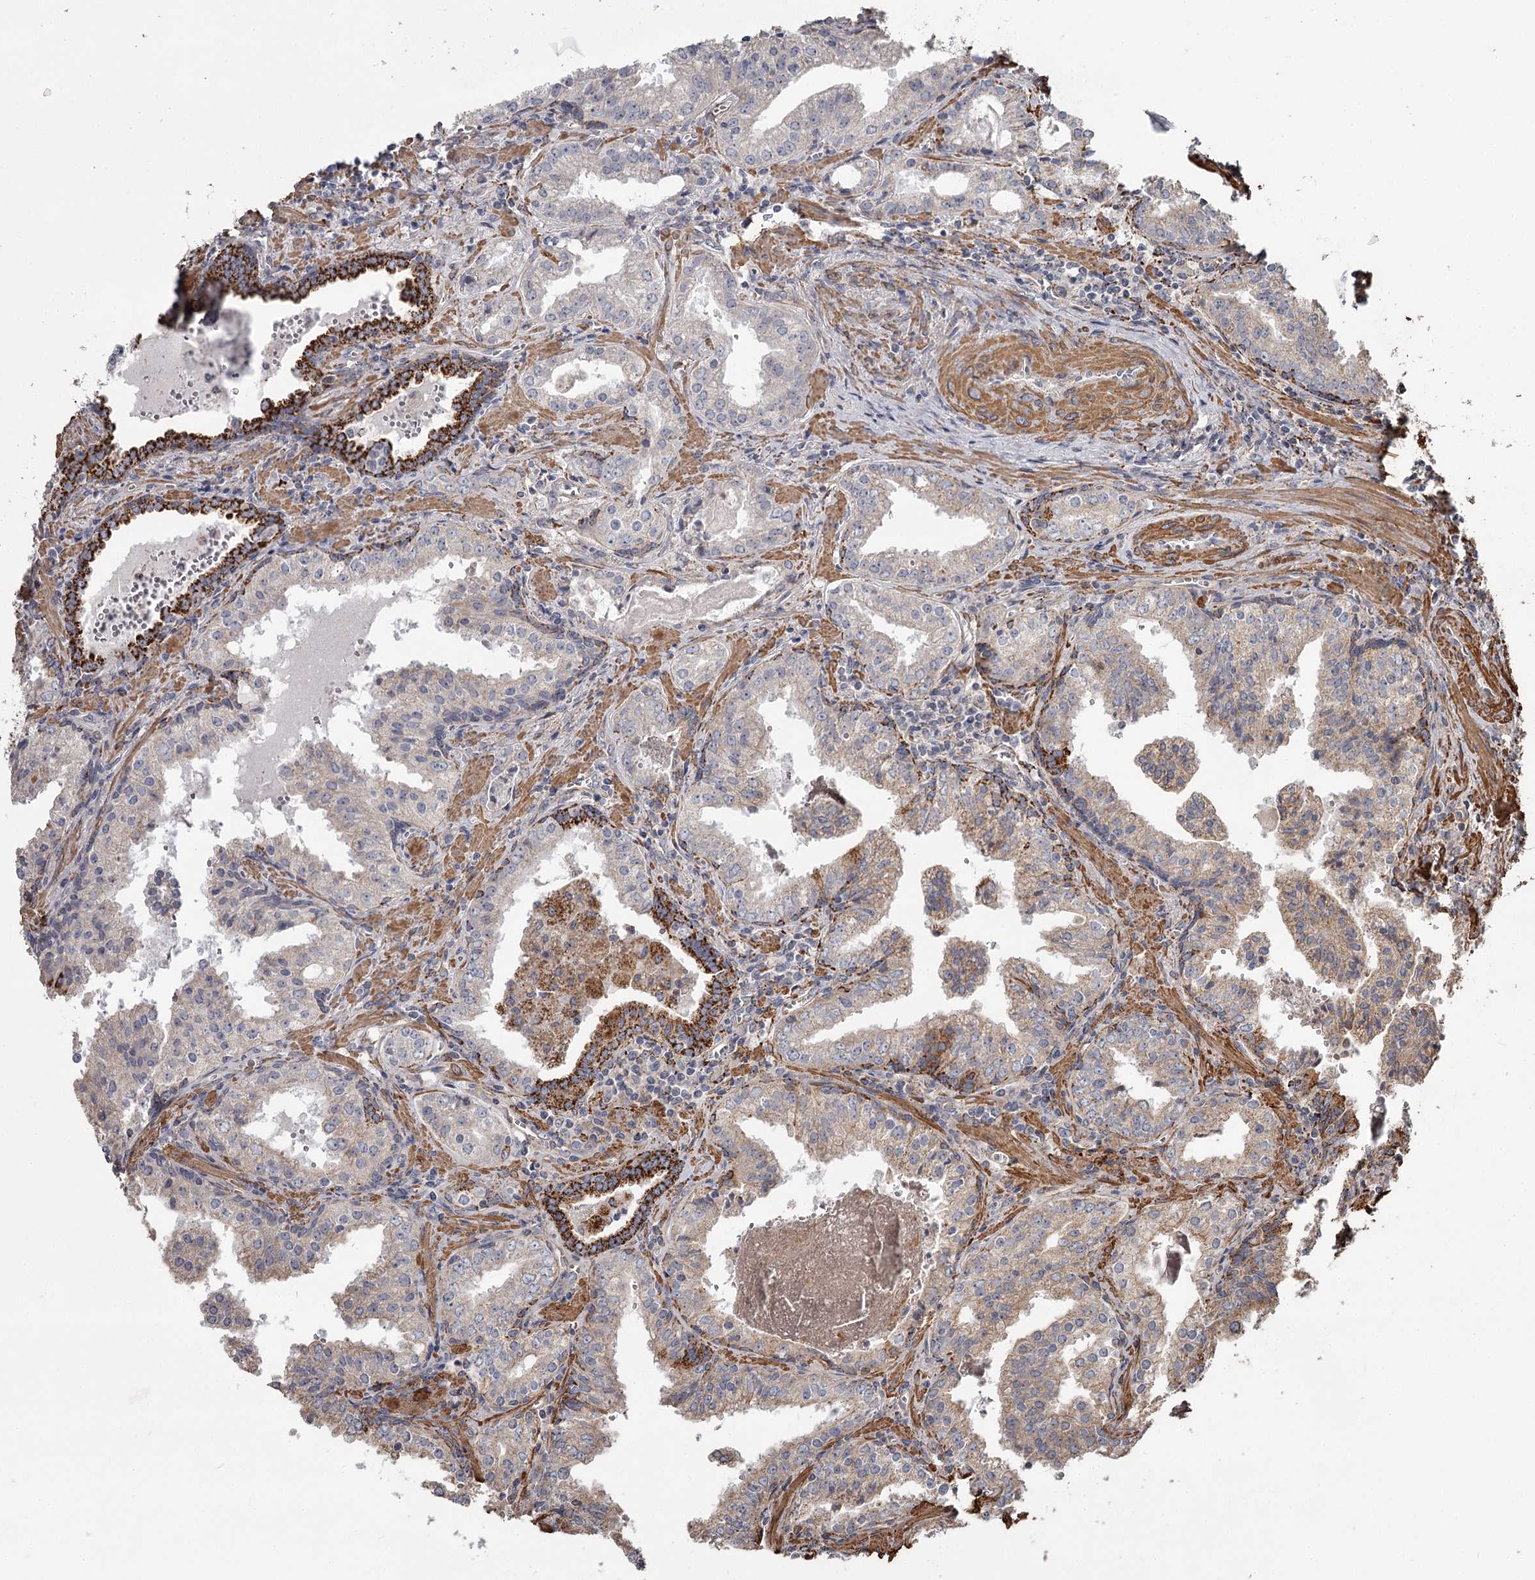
{"staining": {"intensity": "strong", "quantity": "<25%", "location": "cytoplasmic/membranous"}, "tissue": "prostate cancer", "cell_type": "Tumor cells", "image_type": "cancer", "snomed": [{"axis": "morphology", "description": "Adenocarcinoma, High grade"}, {"axis": "topography", "description": "Prostate"}], "caption": "A histopathology image of human high-grade adenocarcinoma (prostate) stained for a protein shows strong cytoplasmic/membranous brown staining in tumor cells. (brown staining indicates protein expression, while blue staining denotes nuclei).", "gene": "DHRS9", "patient": {"sex": "male", "age": 68}}